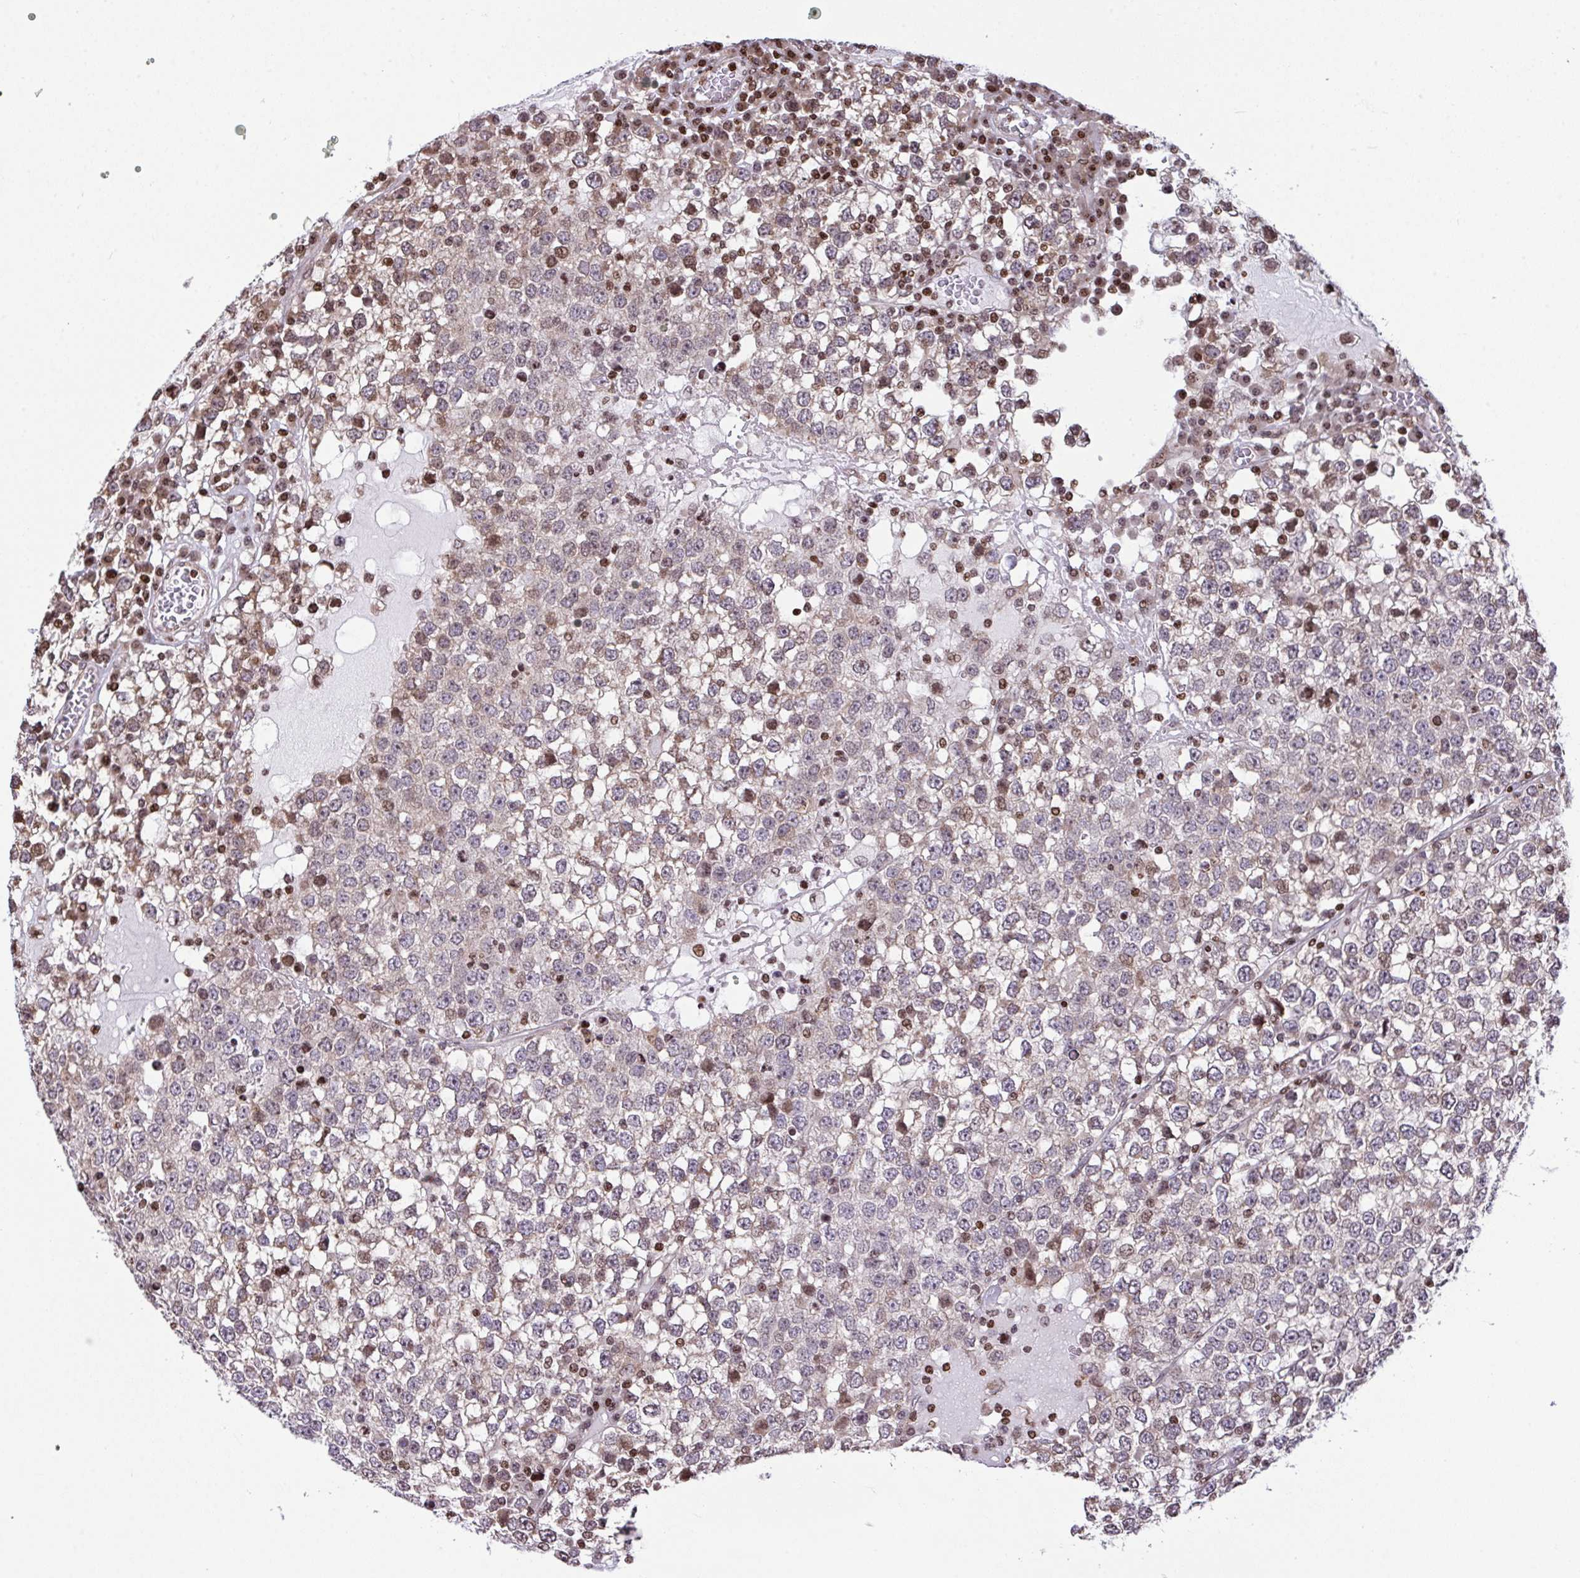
{"staining": {"intensity": "weak", "quantity": "<25%", "location": "nuclear"}, "tissue": "testis cancer", "cell_type": "Tumor cells", "image_type": "cancer", "snomed": [{"axis": "morphology", "description": "Seminoma, NOS"}, {"axis": "topography", "description": "Testis"}], "caption": "There is no significant staining in tumor cells of seminoma (testis).", "gene": "RAPGEF5", "patient": {"sex": "male", "age": 65}}